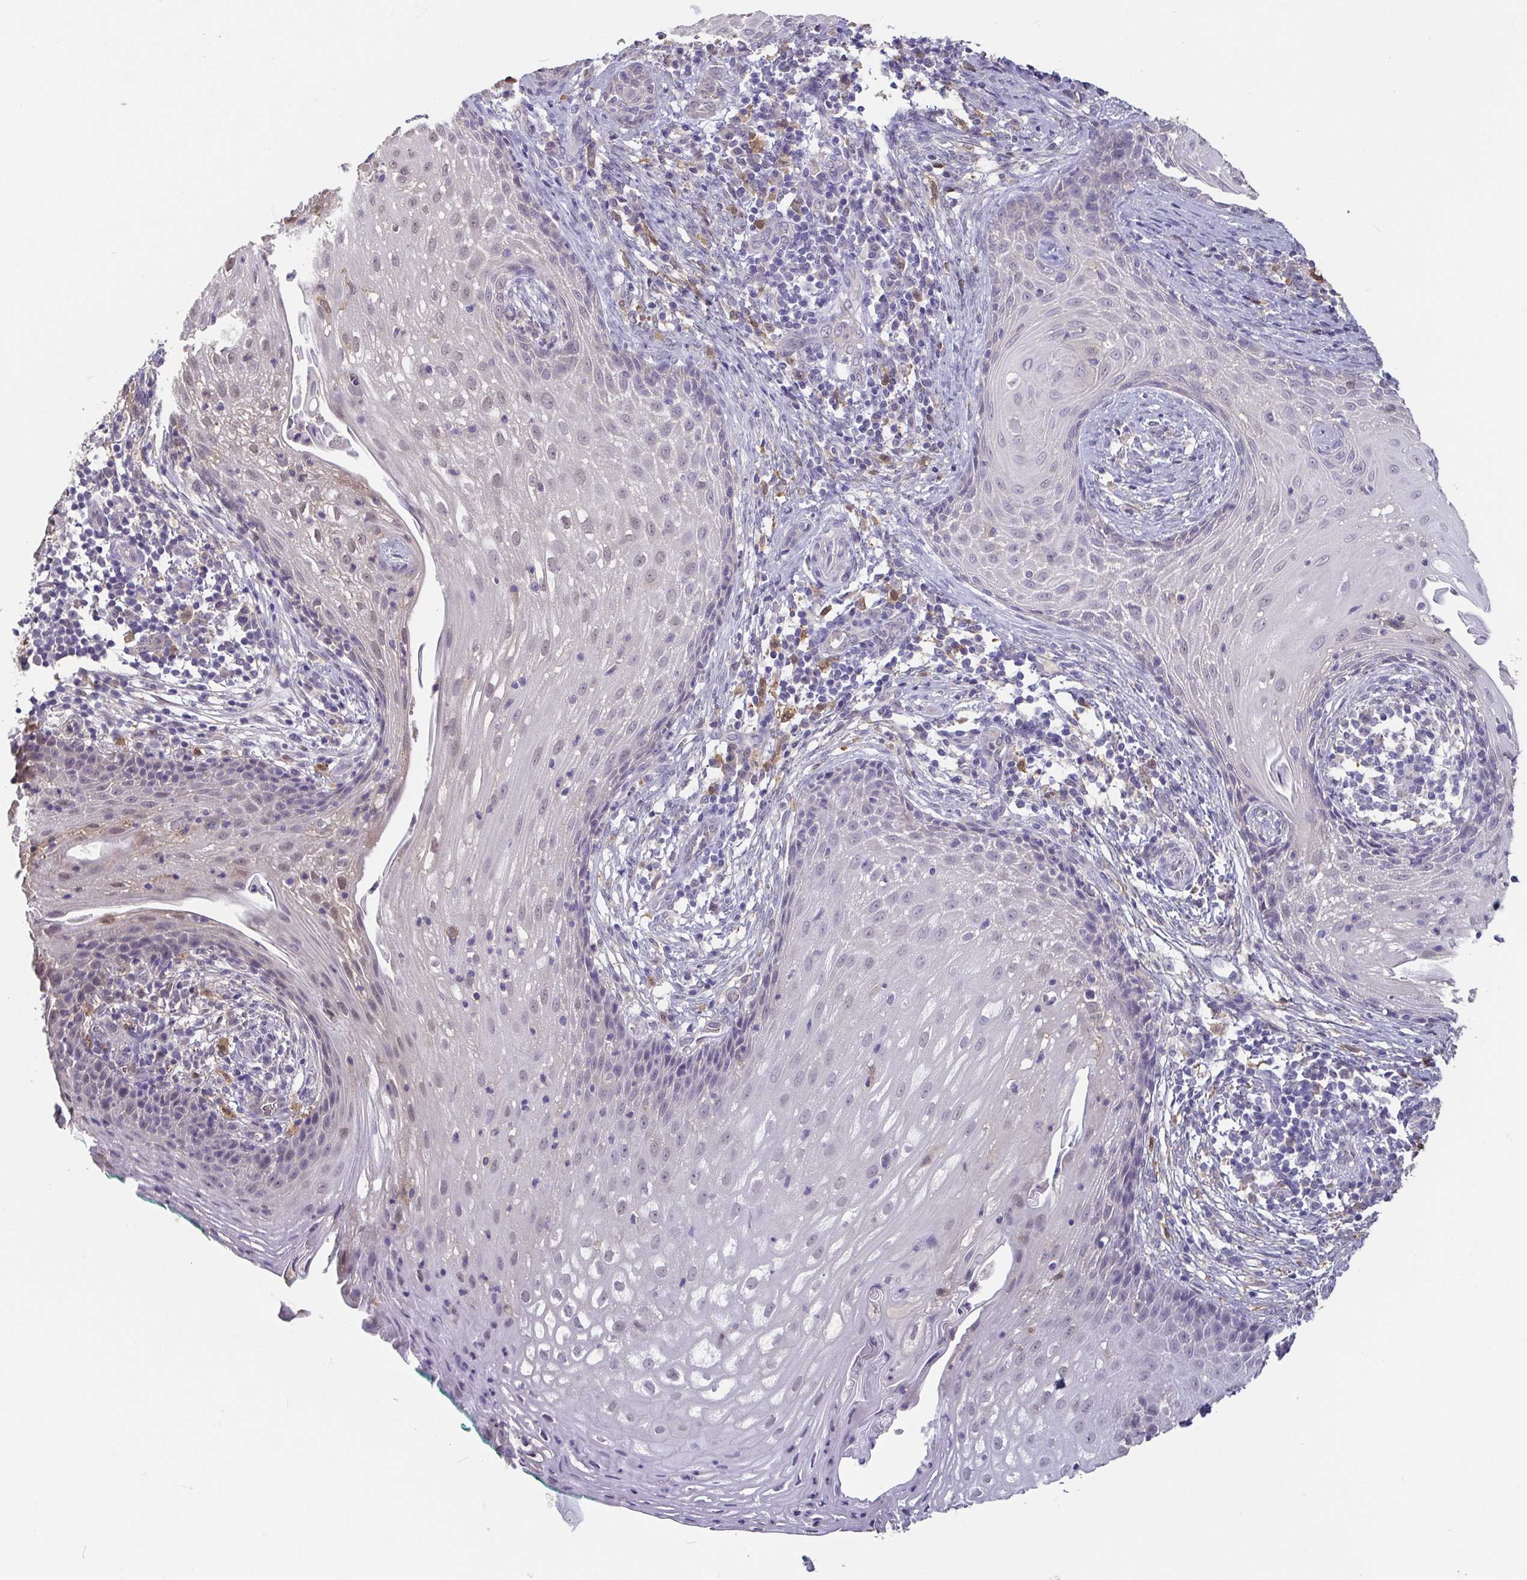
{"staining": {"intensity": "negative", "quantity": "none", "location": "none"}, "tissue": "cervical cancer", "cell_type": "Tumor cells", "image_type": "cancer", "snomed": [{"axis": "morphology", "description": "Squamous cell carcinoma, NOS"}, {"axis": "topography", "description": "Cervix"}], "caption": "This is an immunohistochemistry histopathology image of human cervical cancer (squamous cell carcinoma). There is no positivity in tumor cells.", "gene": "IDH1", "patient": {"sex": "female", "age": 30}}